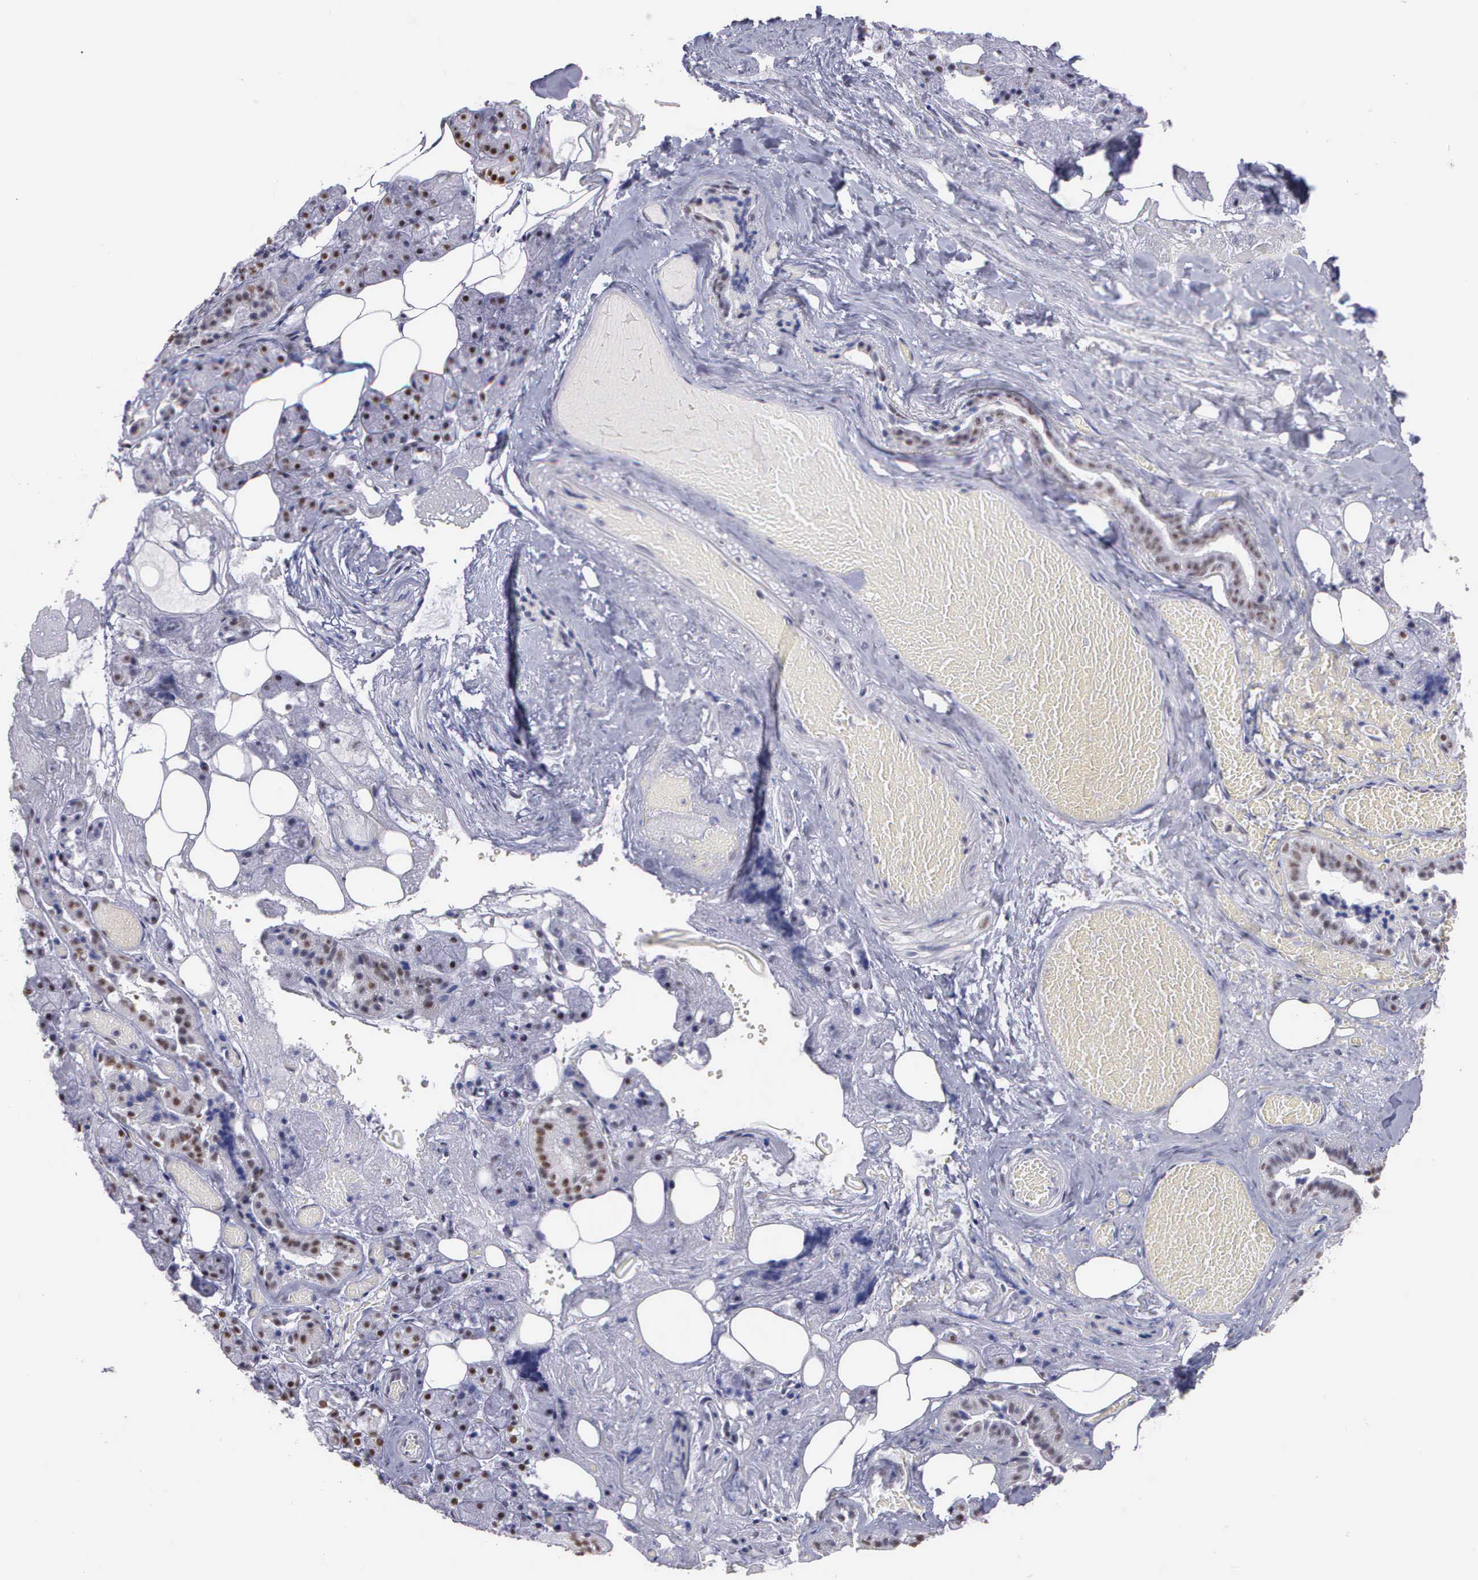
{"staining": {"intensity": "strong", "quantity": ">75%", "location": "nuclear"}, "tissue": "salivary gland", "cell_type": "Glandular cells", "image_type": "normal", "snomed": [{"axis": "morphology", "description": "Normal tissue, NOS"}, {"axis": "topography", "description": "Salivary gland"}], "caption": "The image shows a brown stain indicating the presence of a protein in the nuclear of glandular cells in salivary gland.", "gene": "CSTF2", "patient": {"sex": "female", "age": 55}}